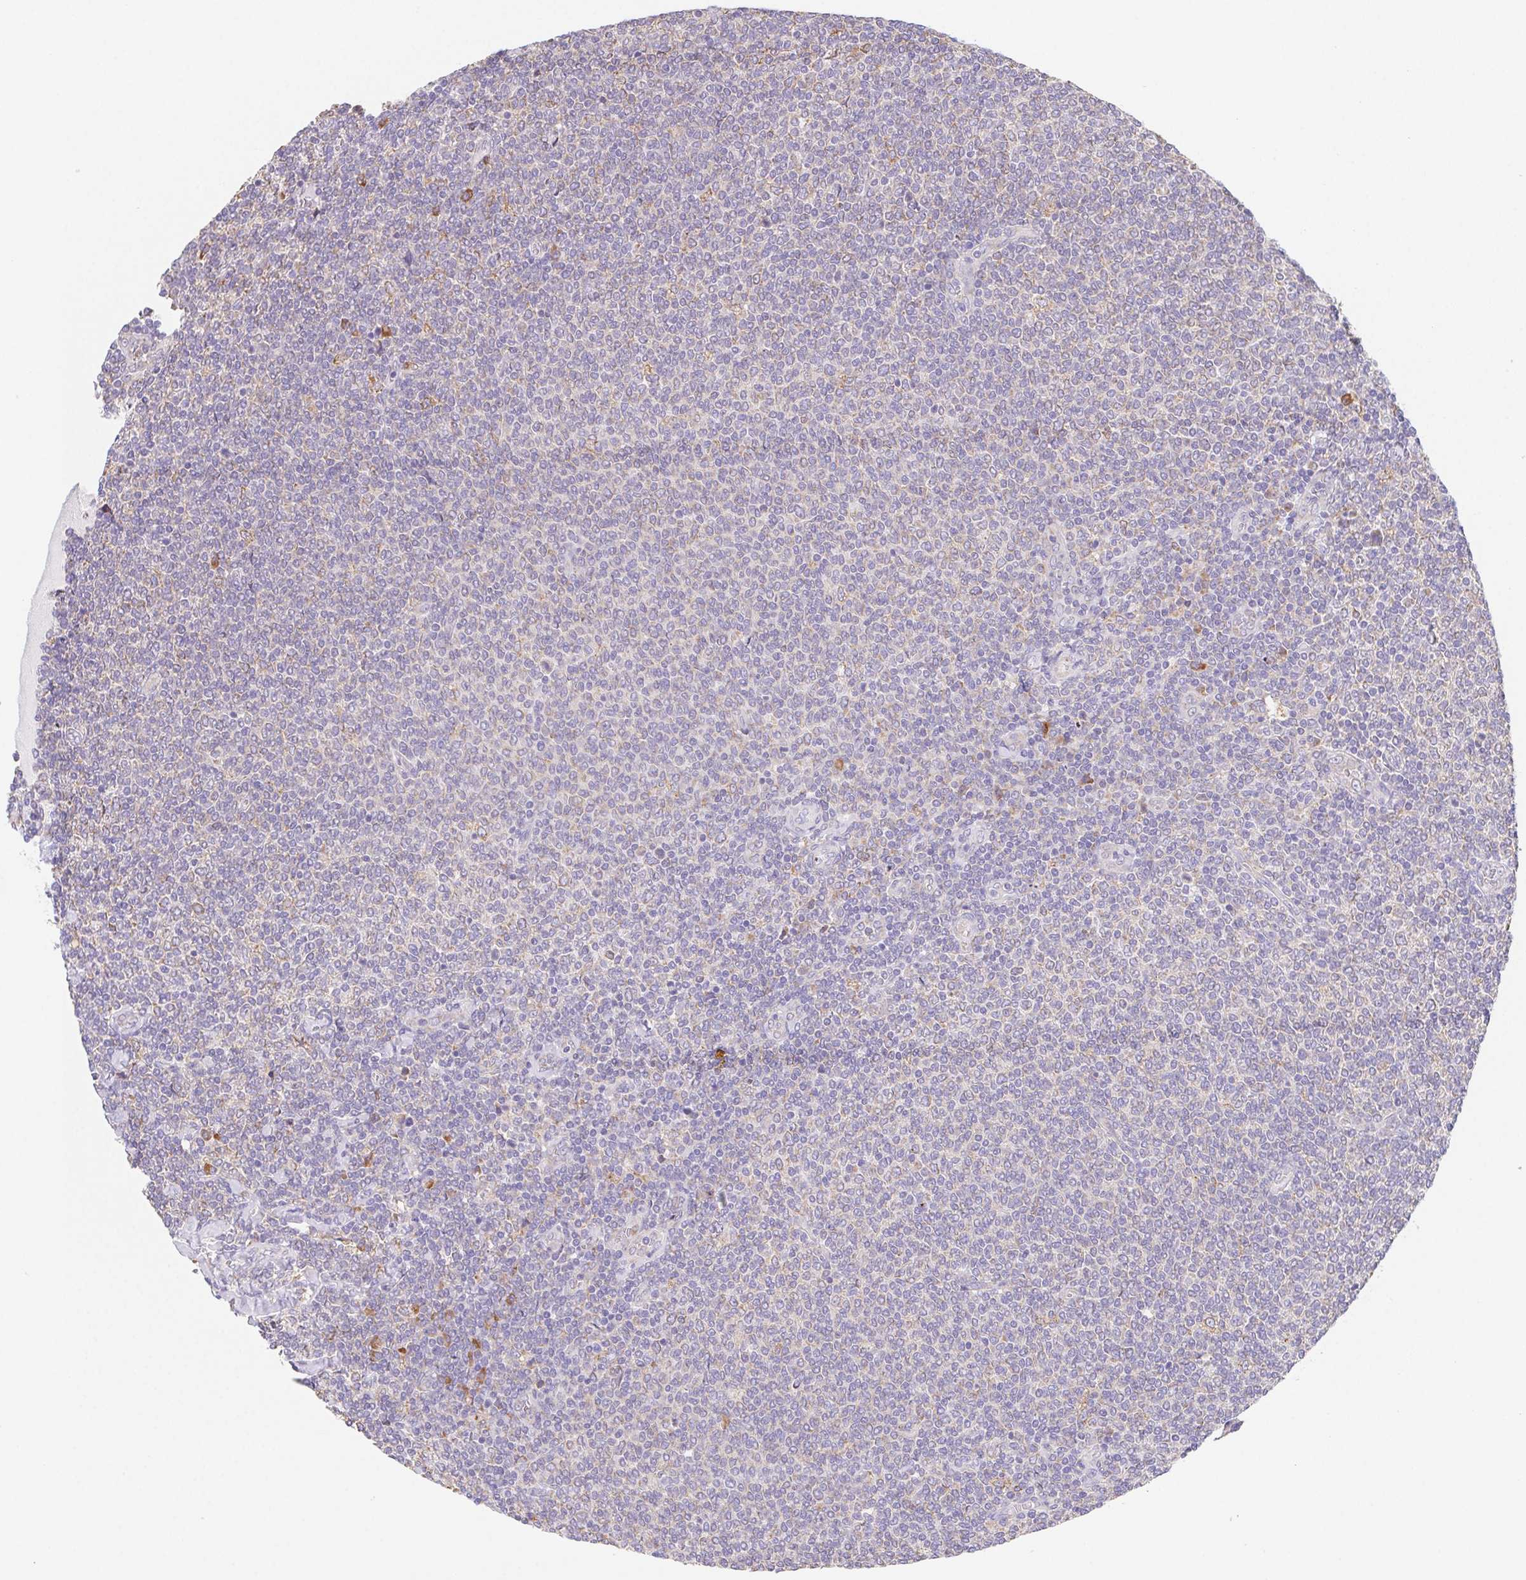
{"staining": {"intensity": "weak", "quantity": "<25%", "location": "cytoplasmic/membranous"}, "tissue": "lymphoma", "cell_type": "Tumor cells", "image_type": "cancer", "snomed": [{"axis": "morphology", "description": "Malignant lymphoma, non-Hodgkin's type, Low grade"}, {"axis": "topography", "description": "Lymph node"}], "caption": "Immunohistochemistry photomicrograph of human lymphoma stained for a protein (brown), which displays no positivity in tumor cells.", "gene": "ADAM8", "patient": {"sex": "male", "age": 52}}